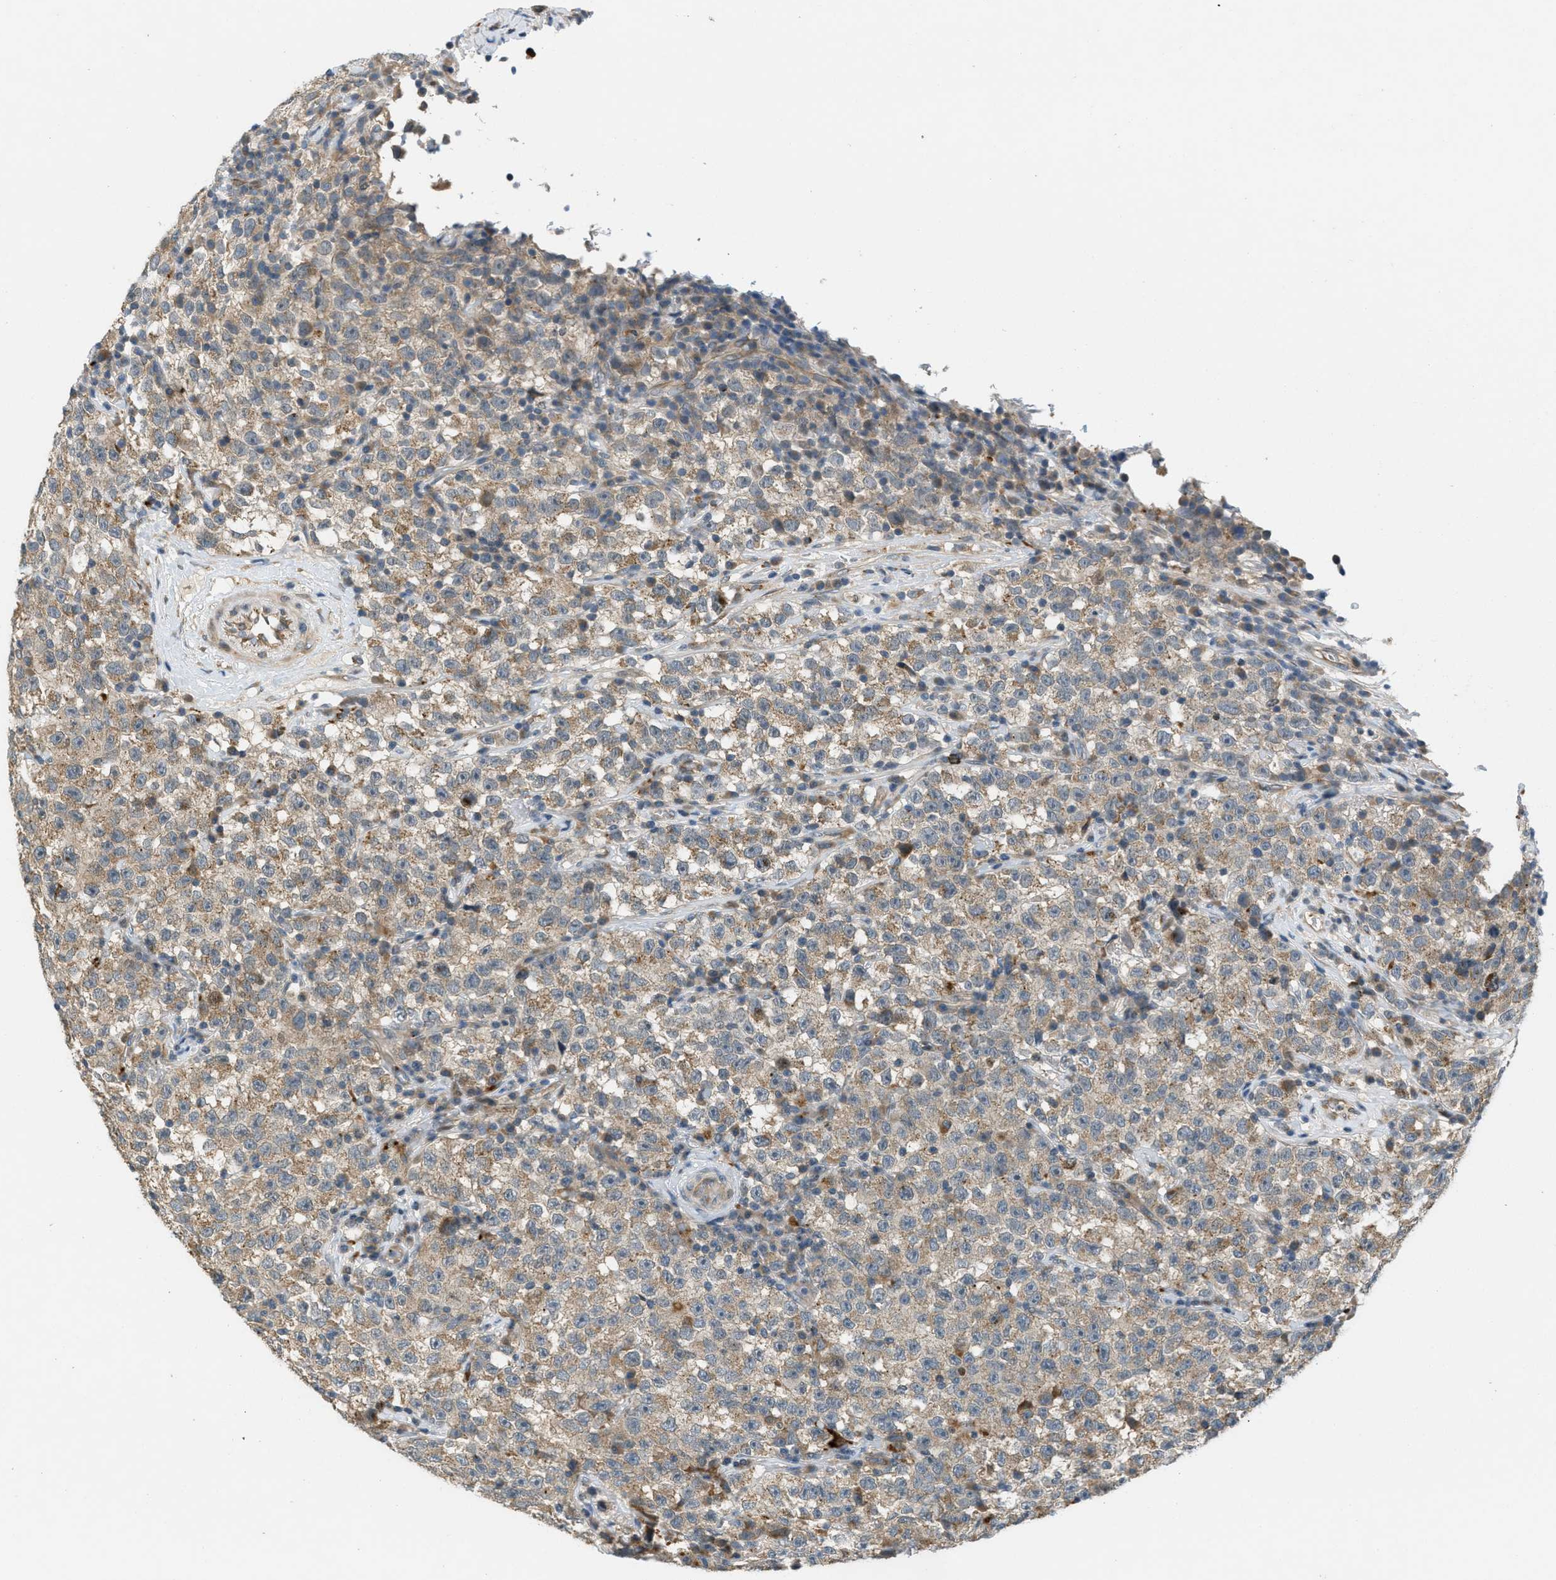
{"staining": {"intensity": "moderate", "quantity": ">75%", "location": "cytoplasmic/membranous"}, "tissue": "testis cancer", "cell_type": "Tumor cells", "image_type": "cancer", "snomed": [{"axis": "morphology", "description": "Seminoma, NOS"}, {"axis": "topography", "description": "Testis"}], "caption": "Immunohistochemical staining of testis cancer (seminoma) displays medium levels of moderate cytoplasmic/membranous staining in approximately >75% of tumor cells.", "gene": "ADCY6", "patient": {"sex": "male", "age": 22}}